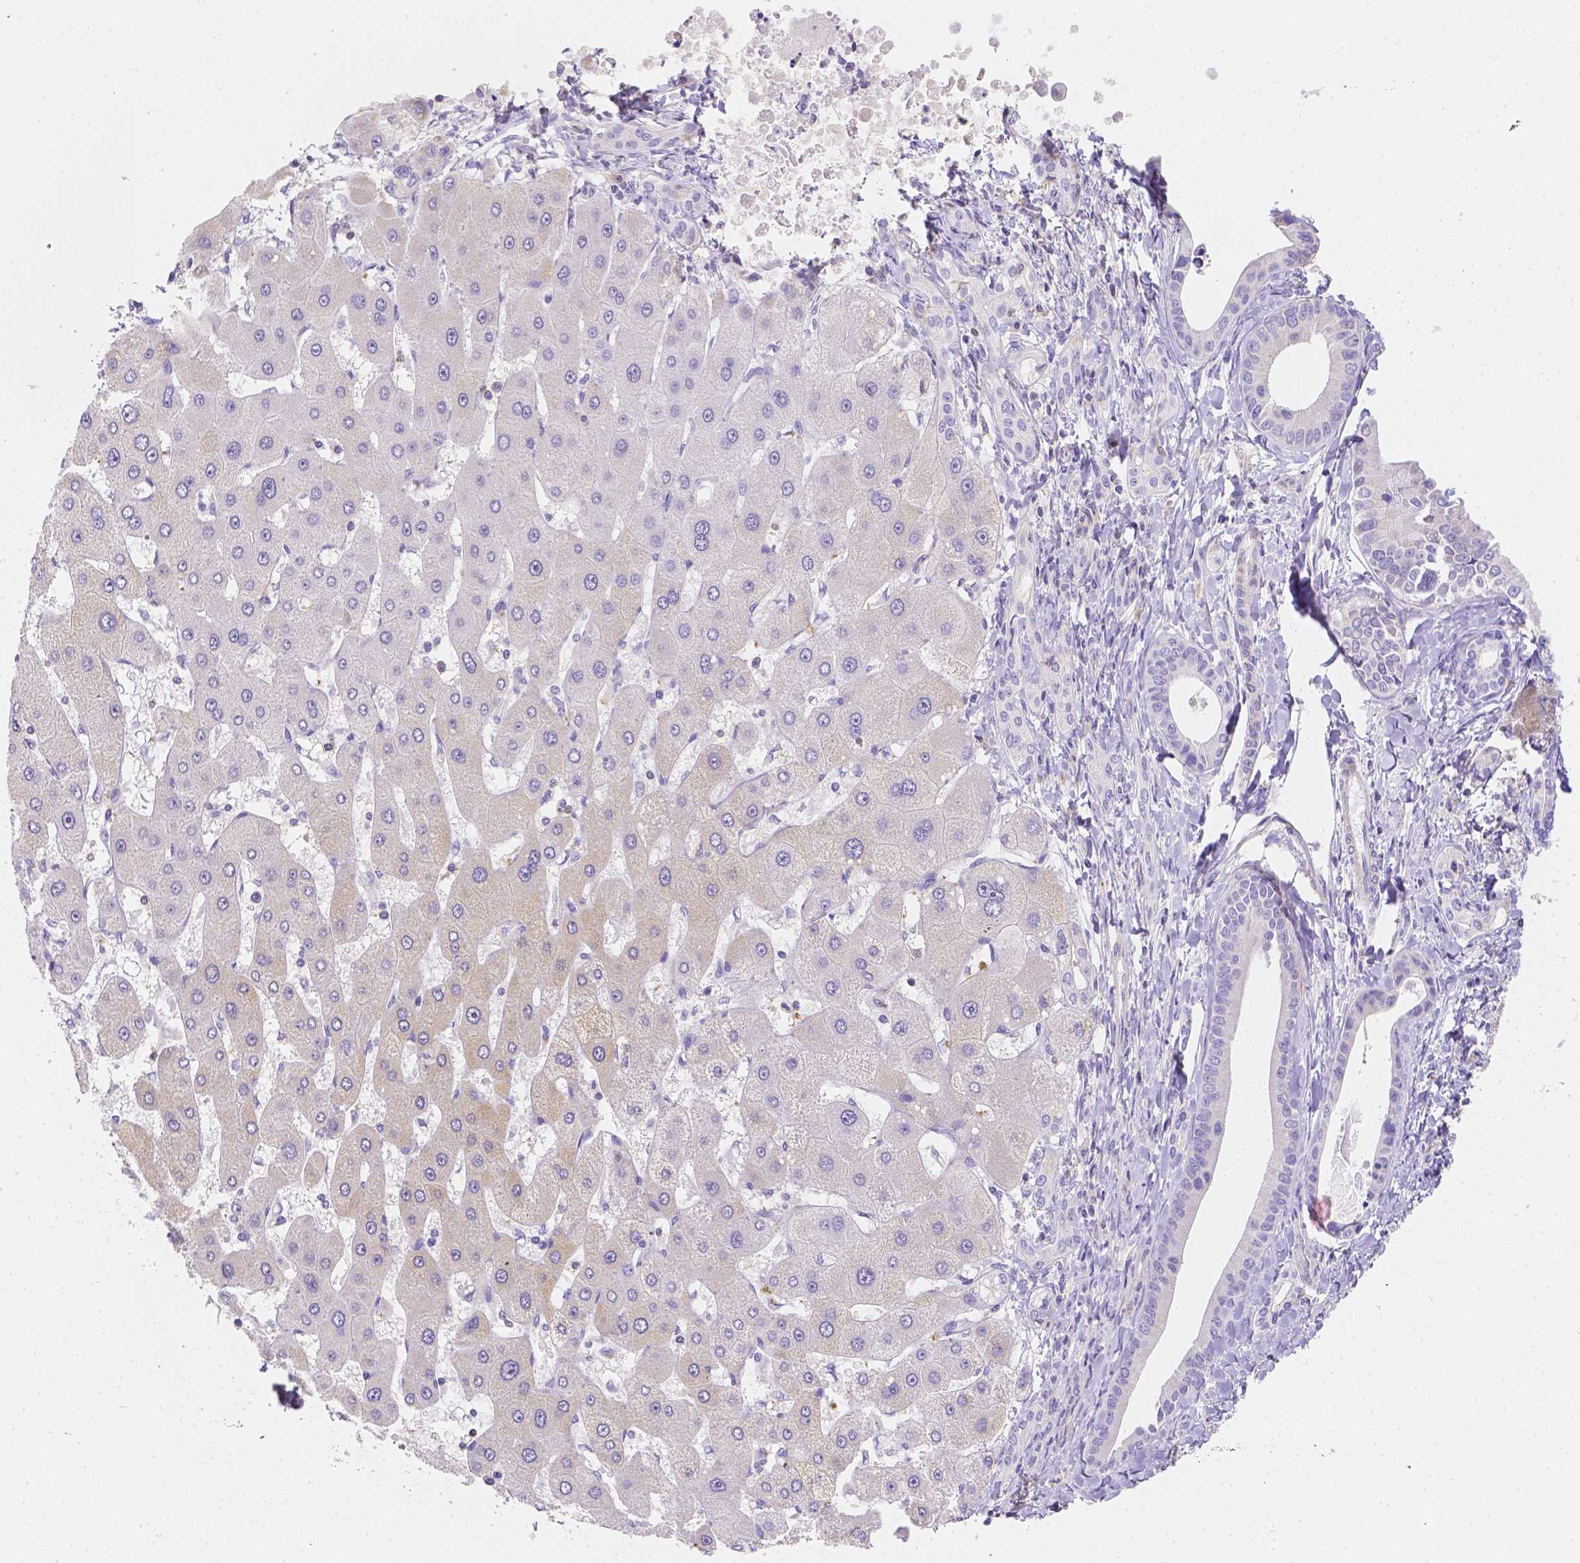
{"staining": {"intensity": "negative", "quantity": "none", "location": "none"}, "tissue": "liver cancer", "cell_type": "Tumor cells", "image_type": "cancer", "snomed": [{"axis": "morphology", "description": "Cholangiocarcinoma"}, {"axis": "topography", "description": "Liver"}], "caption": "Protein analysis of cholangiocarcinoma (liver) exhibits no significant expression in tumor cells. (IHC, brightfield microscopy, high magnification).", "gene": "ASAH2", "patient": {"sex": "male", "age": 66}}